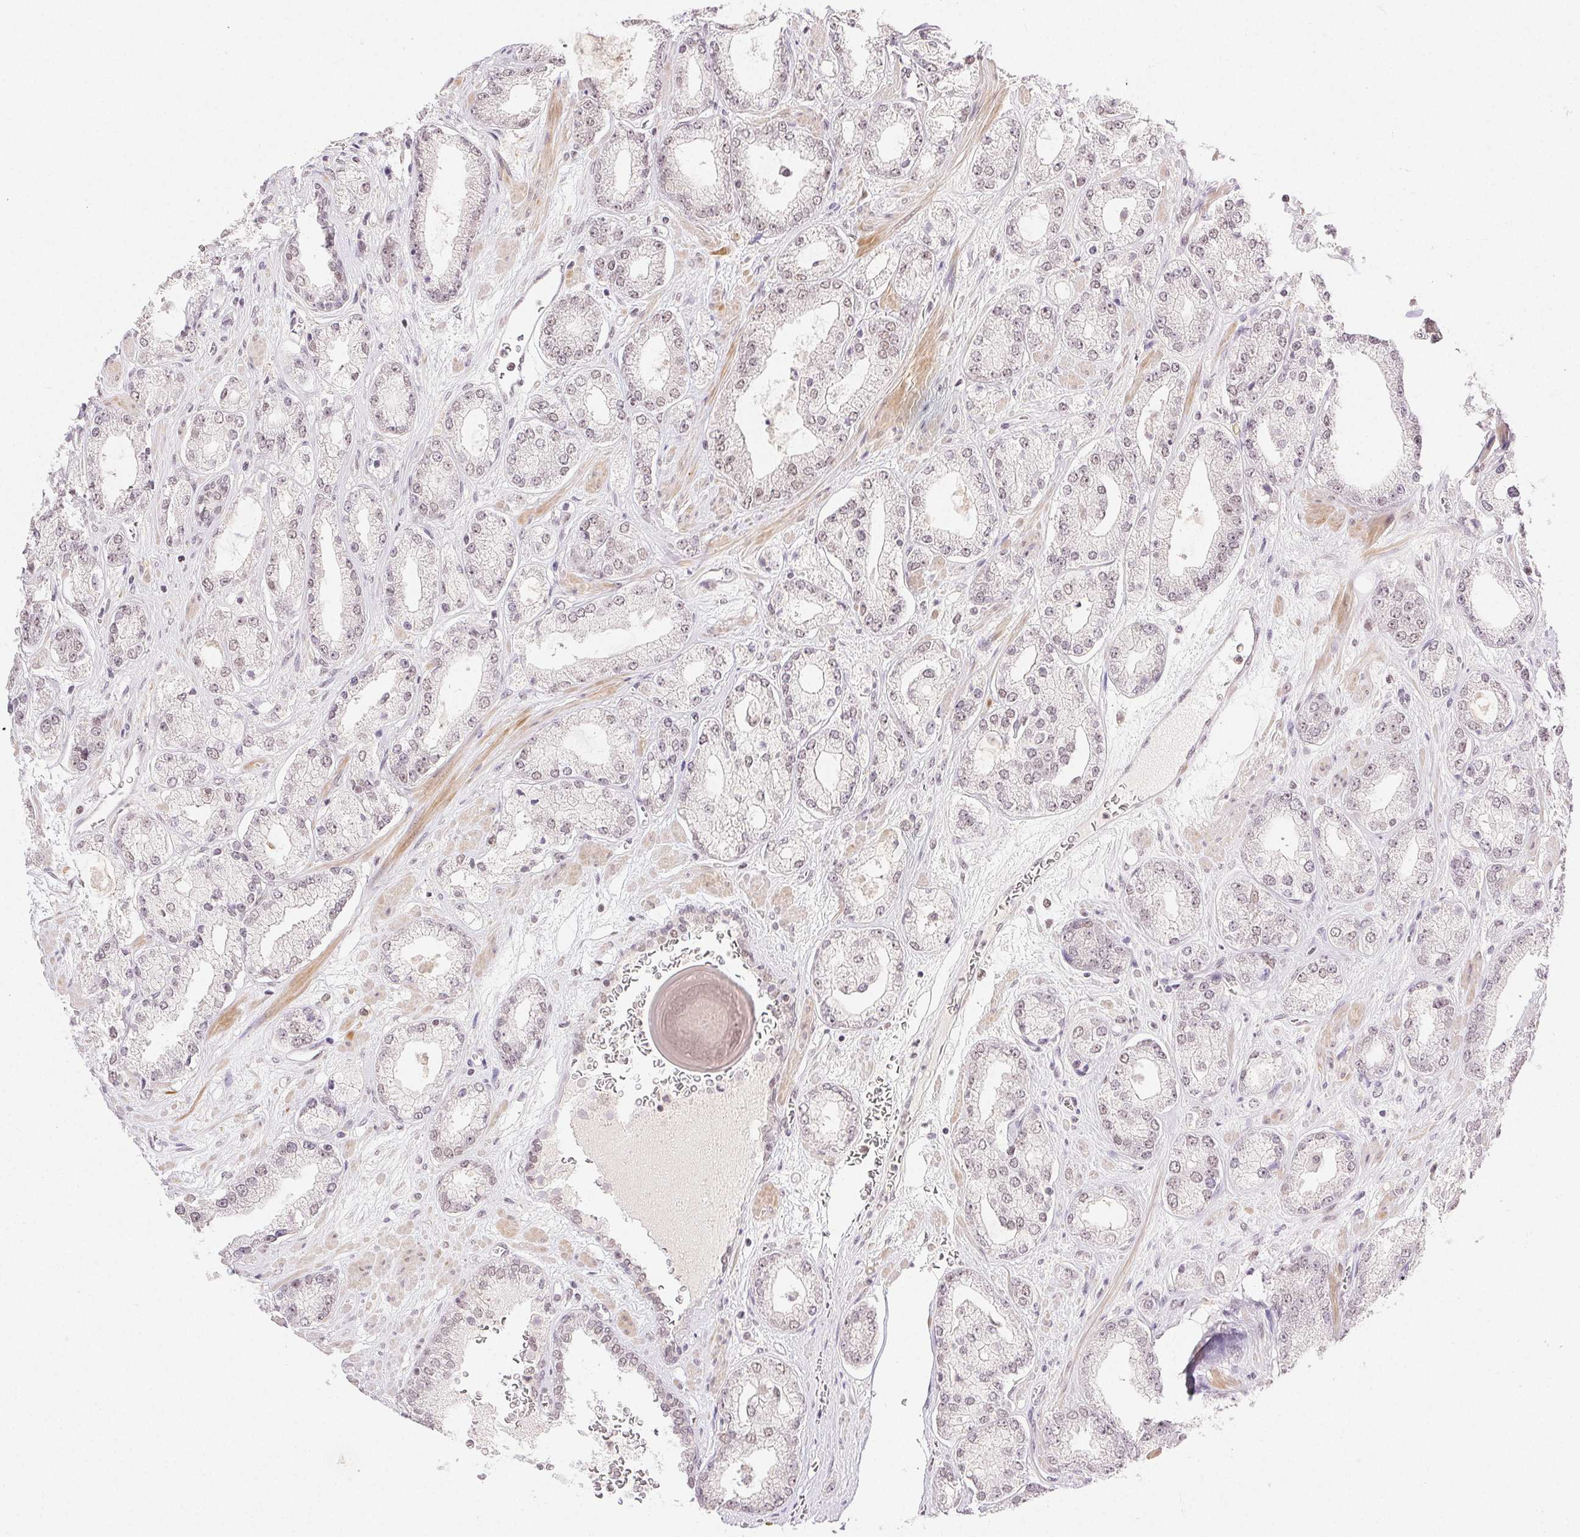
{"staining": {"intensity": "negative", "quantity": "none", "location": "none"}, "tissue": "prostate cancer", "cell_type": "Tumor cells", "image_type": "cancer", "snomed": [{"axis": "morphology", "description": "Adenocarcinoma, High grade"}, {"axis": "topography", "description": "Prostate"}], "caption": "The immunohistochemistry (IHC) micrograph has no significant staining in tumor cells of prostate cancer (high-grade adenocarcinoma) tissue.", "gene": "PRPF18", "patient": {"sex": "male", "age": 64}}